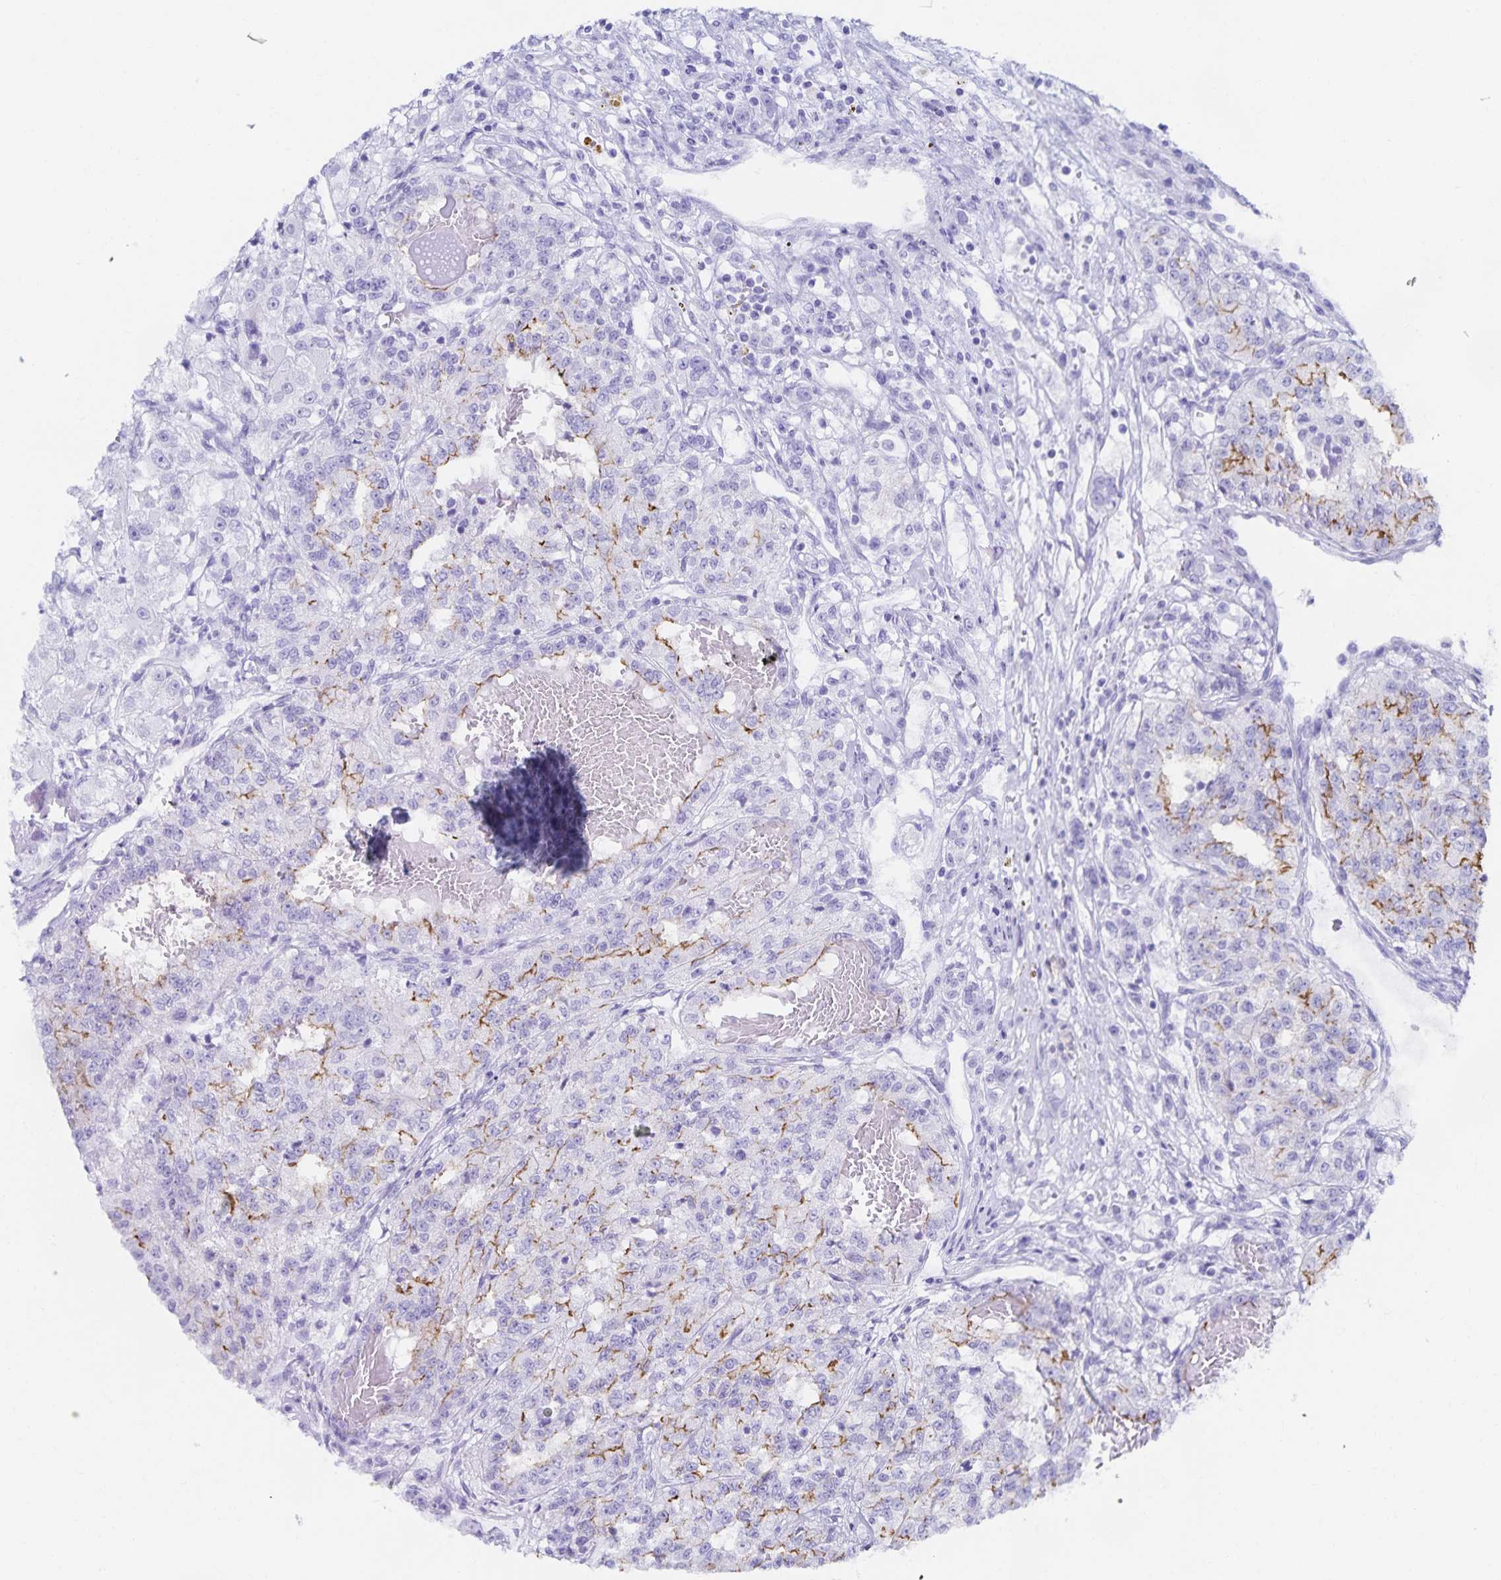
{"staining": {"intensity": "moderate", "quantity": "<25%", "location": "cytoplasmic/membranous"}, "tissue": "renal cancer", "cell_type": "Tumor cells", "image_type": "cancer", "snomed": [{"axis": "morphology", "description": "Adenocarcinoma, NOS"}, {"axis": "topography", "description": "Kidney"}], "caption": "Moderate cytoplasmic/membranous protein staining is present in about <25% of tumor cells in adenocarcinoma (renal). The staining was performed using DAB (3,3'-diaminobenzidine), with brown indicating positive protein expression. Nuclei are stained blue with hematoxylin.", "gene": "SNTN", "patient": {"sex": "female", "age": 63}}